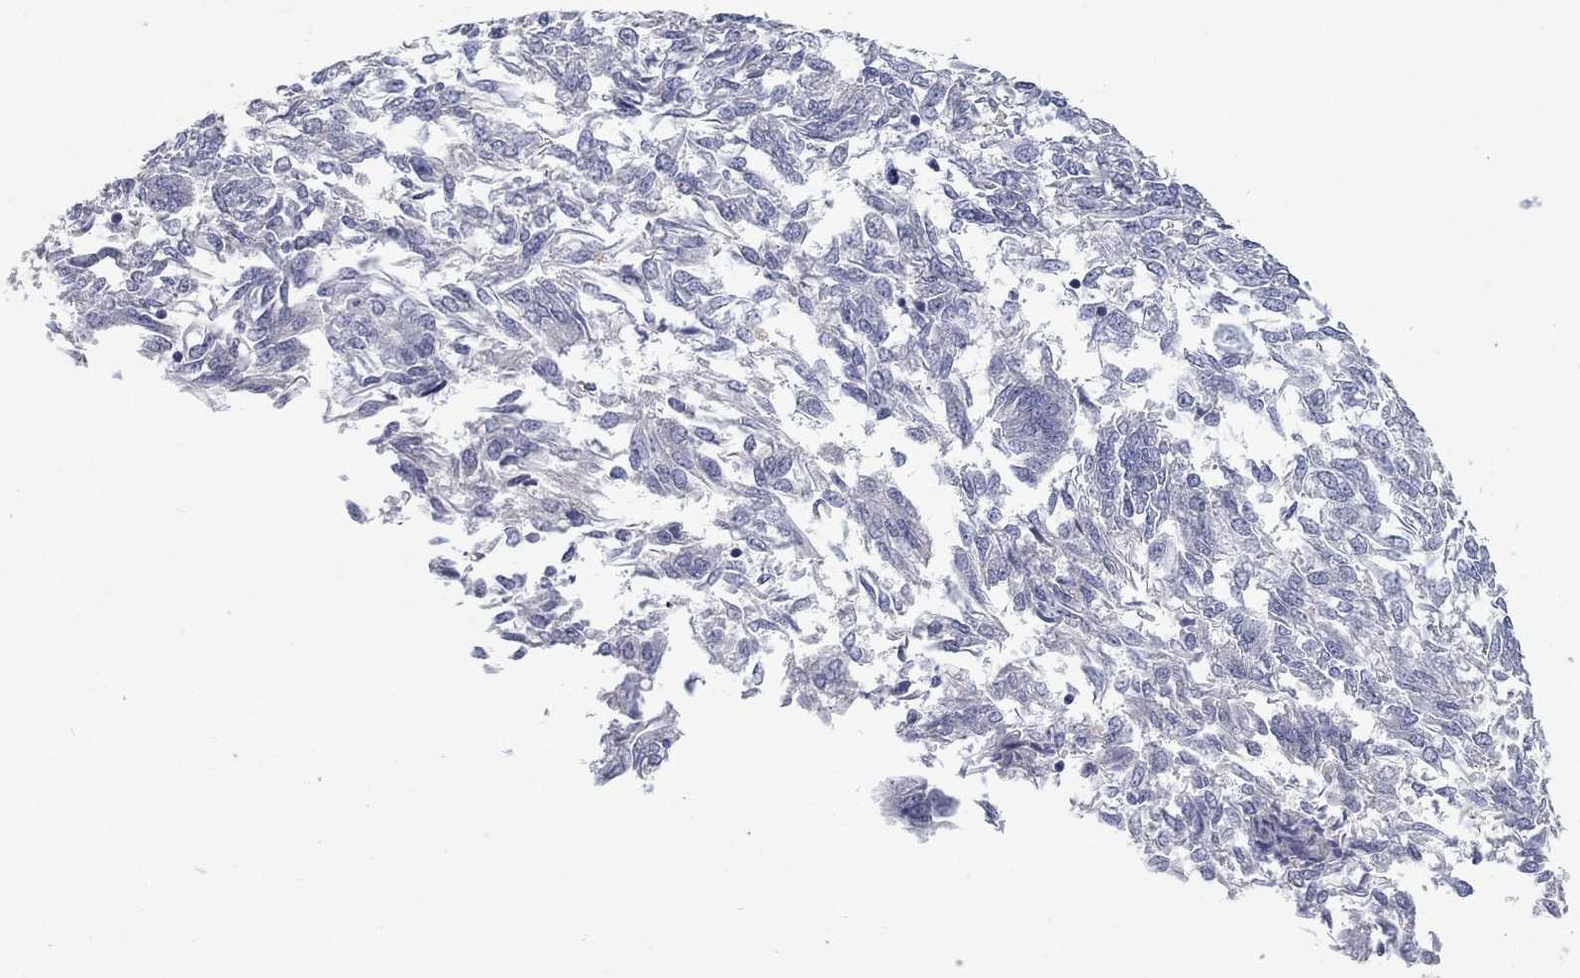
{"staining": {"intensity": "negative", "quantity": "none", "location": "none"}, "tissue": "endometrial cancer", "cell_type": "Tumor cells", "image_type": "cancer", "snomed": [{"axis": "morphology", "description": "Adenocarcinoma, NOS"}, {"axis": "topography", "description": "Endometrium"}], "caption": "This is an immunohistochemistry (IHC) micrograph of human endometrial cancer (adenocarcinoma). There is no positivity in tumor cells.", "gene": "MTSS2", "patient": {"sex": "female", "age": 58}}